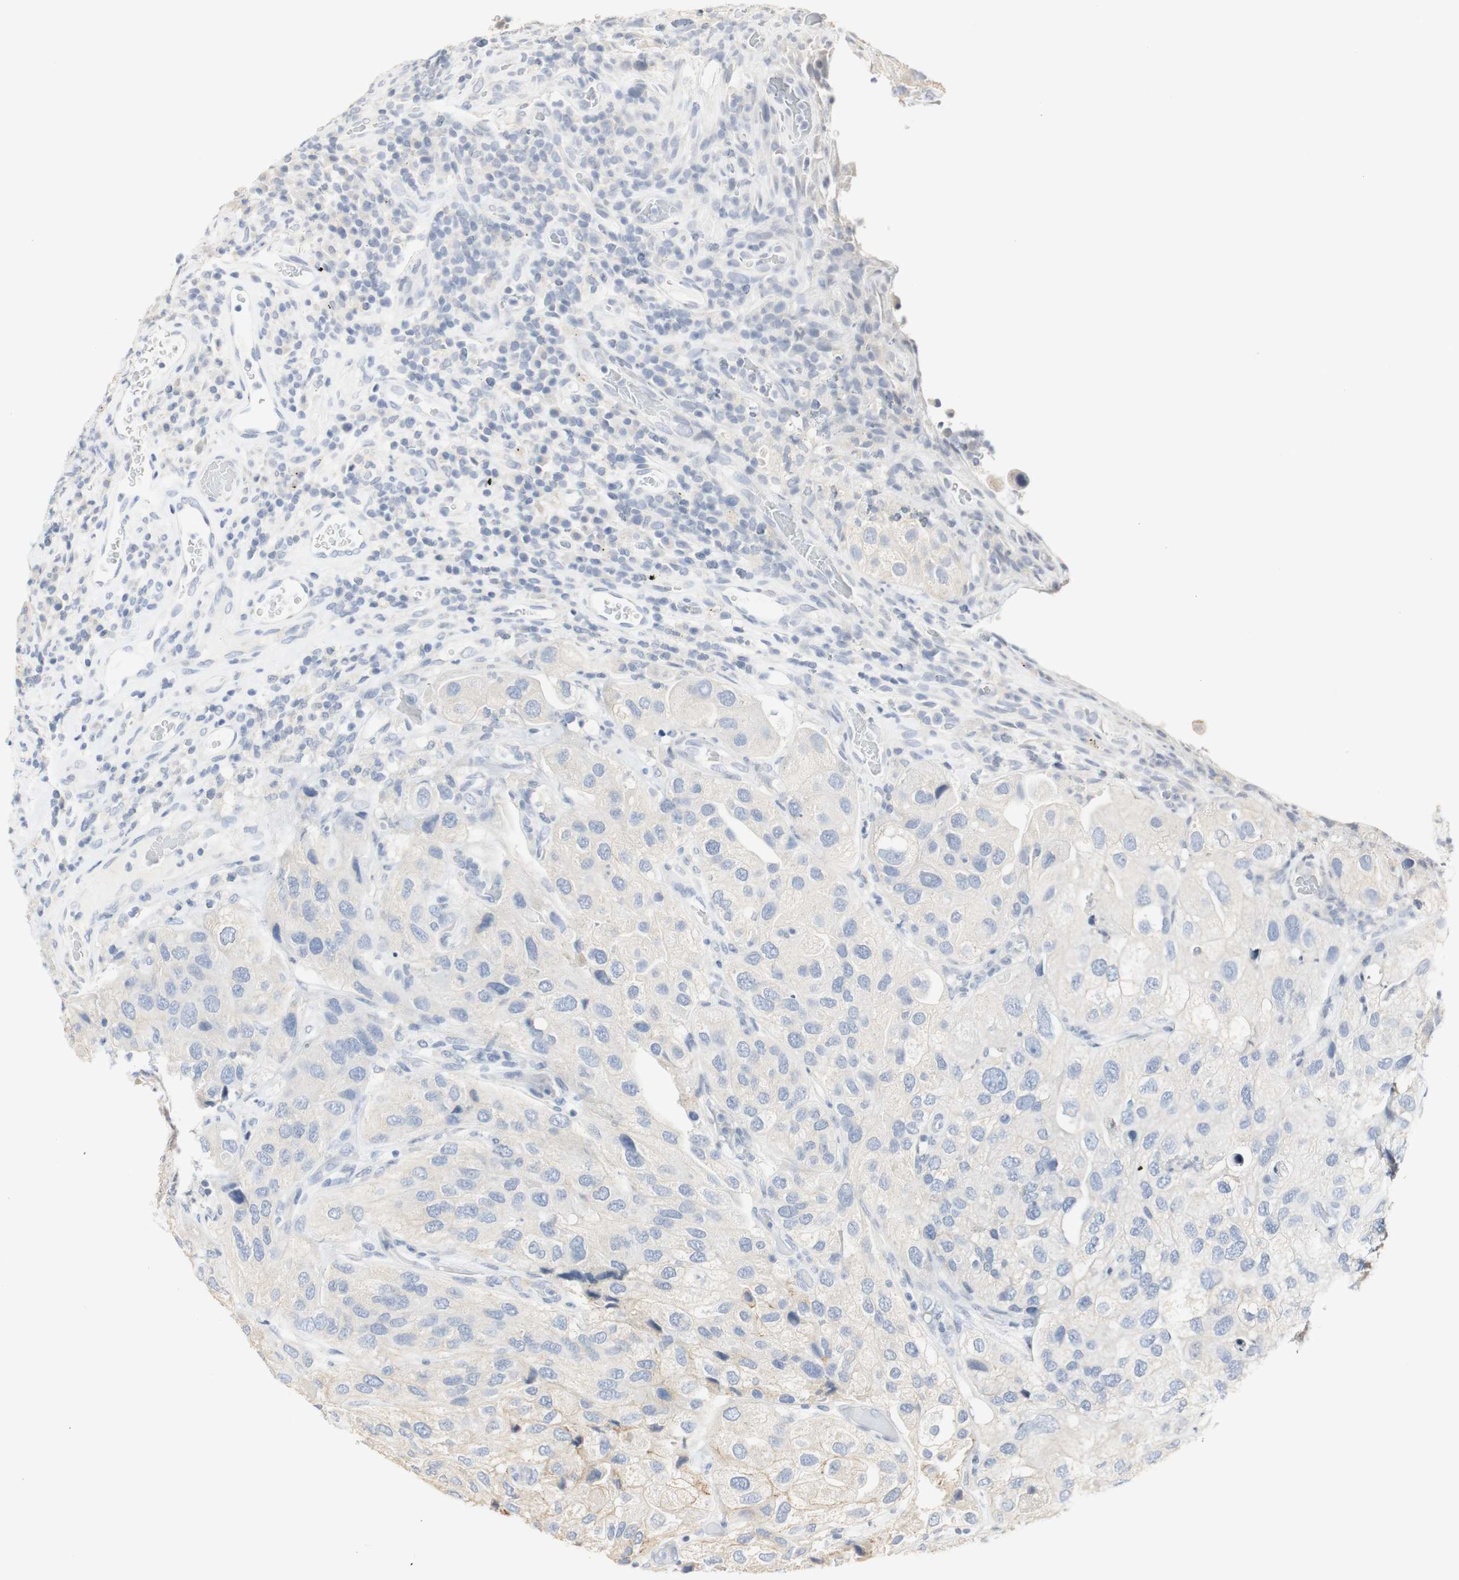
{"staining": {"intensity": "moderate", "quantity": "25%-75%", "location": "cytoplasmic/membranous"}, "tissue": "urothelial cancer", "cell_type": "Tumor cells", "image_type": "cancer", "snomed": [{"axis": "morphology", "description": "Urothelial carcinoma, High grade"}, {"axis": "topography", "description": "Urinary bladder"}], "caption": "Protein staining by immunohistochemistry exhibits moderate cytoplasmic/membranous staining in about 25%-75% of tumor cells in high-grade urothelial carcinoma. The staining is performed using DAB (3,3'-diaminobenzidine) brown chromogen to label protein expression. The nuclei are counter-stained blue using hematoxylin.", "gene": "DSC2", "patient": {"sex": "female", "age": 64}}